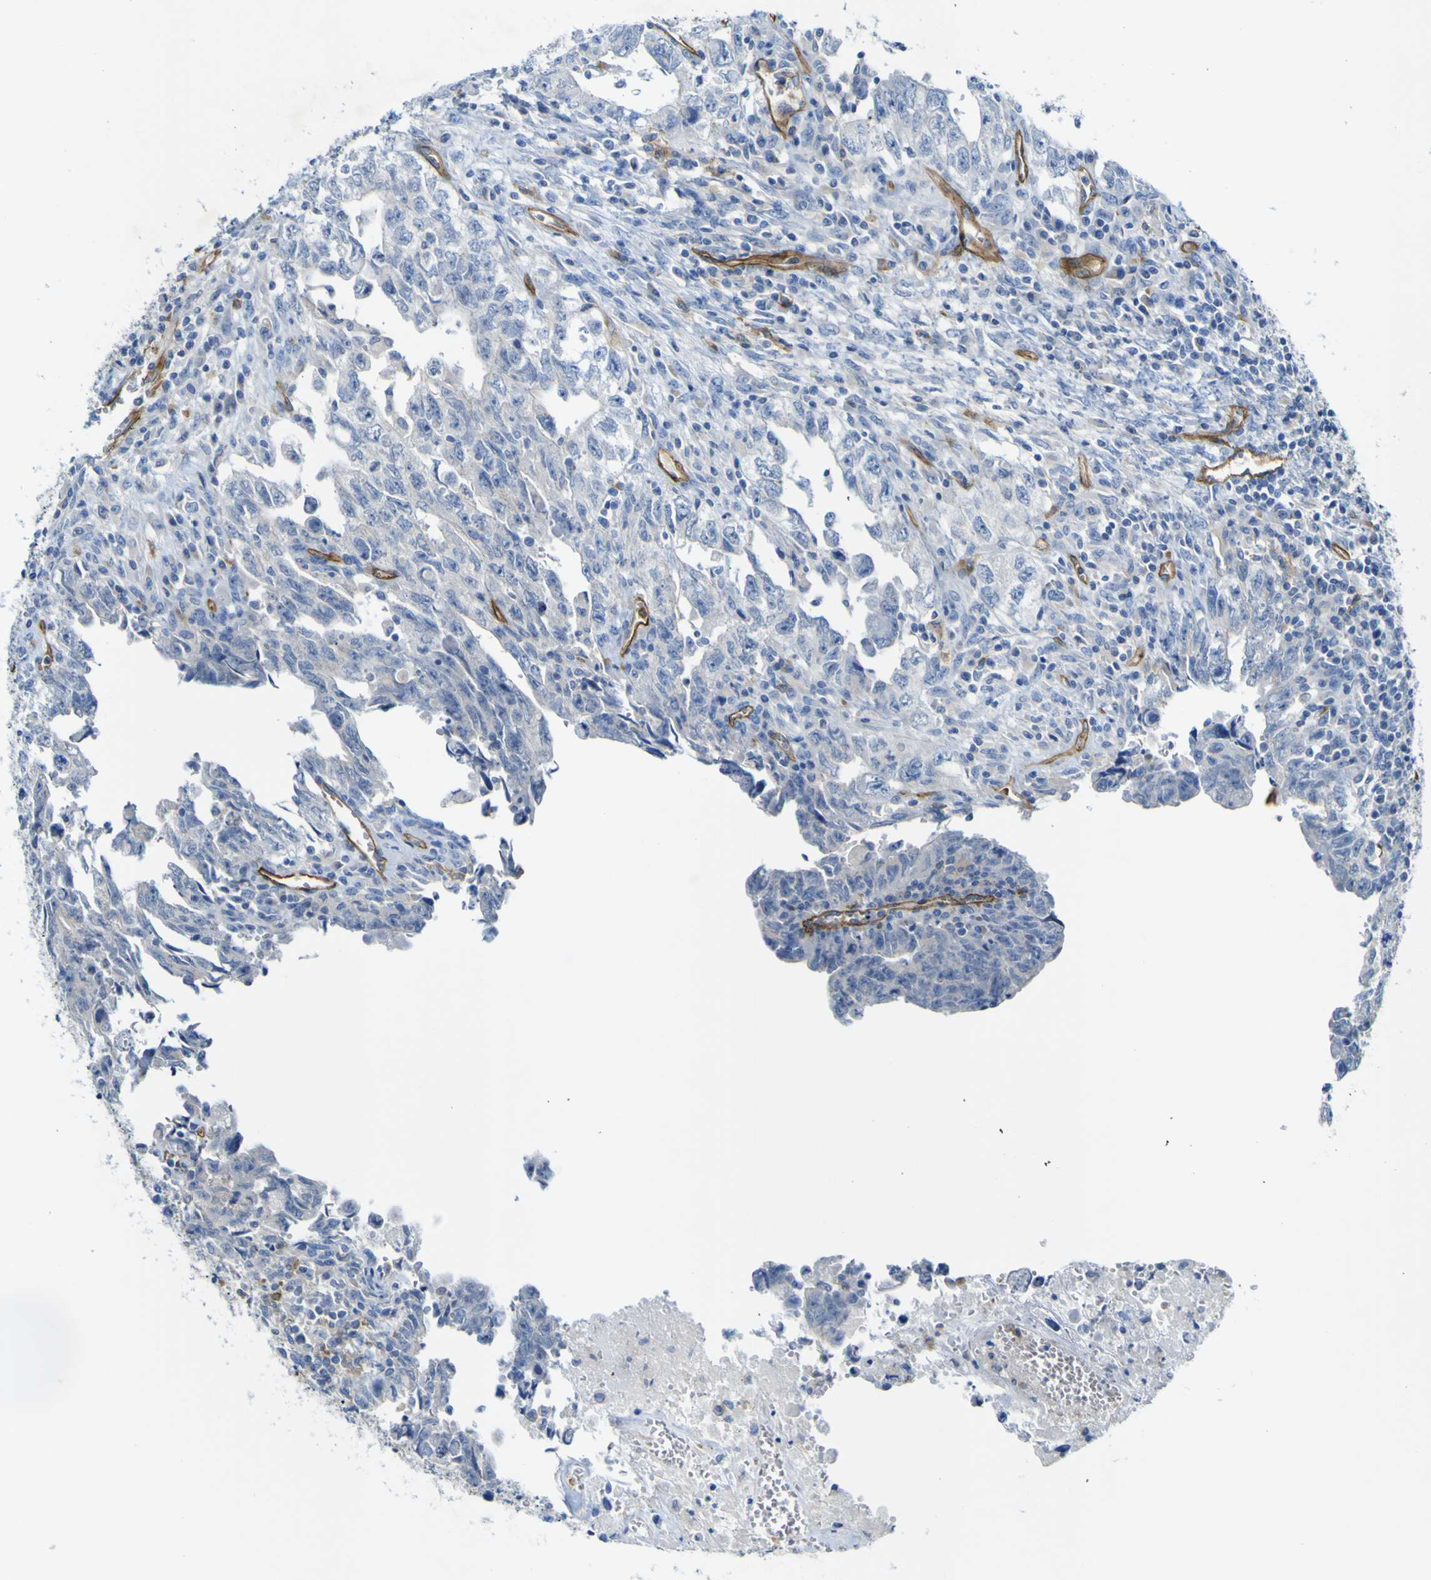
{"staining": {"intensity": "negative", "quantity": "none", "location": "none"}, "tissue": "testis cancer", "cell_type": "Tumor cells", "image_type": "cancer", "snomed": [{"axis": "morphology", "description": "Carcinoma, Embryonal, NOS"}, {"axis": "topography", "description": "Testis"}], "caption": "A histopathology image of human testis cancer (embryonal carcinoma) is negative for staining in tumor cells.", "gene": "CD93", "patient": {"sex": "male", "age": 28}}